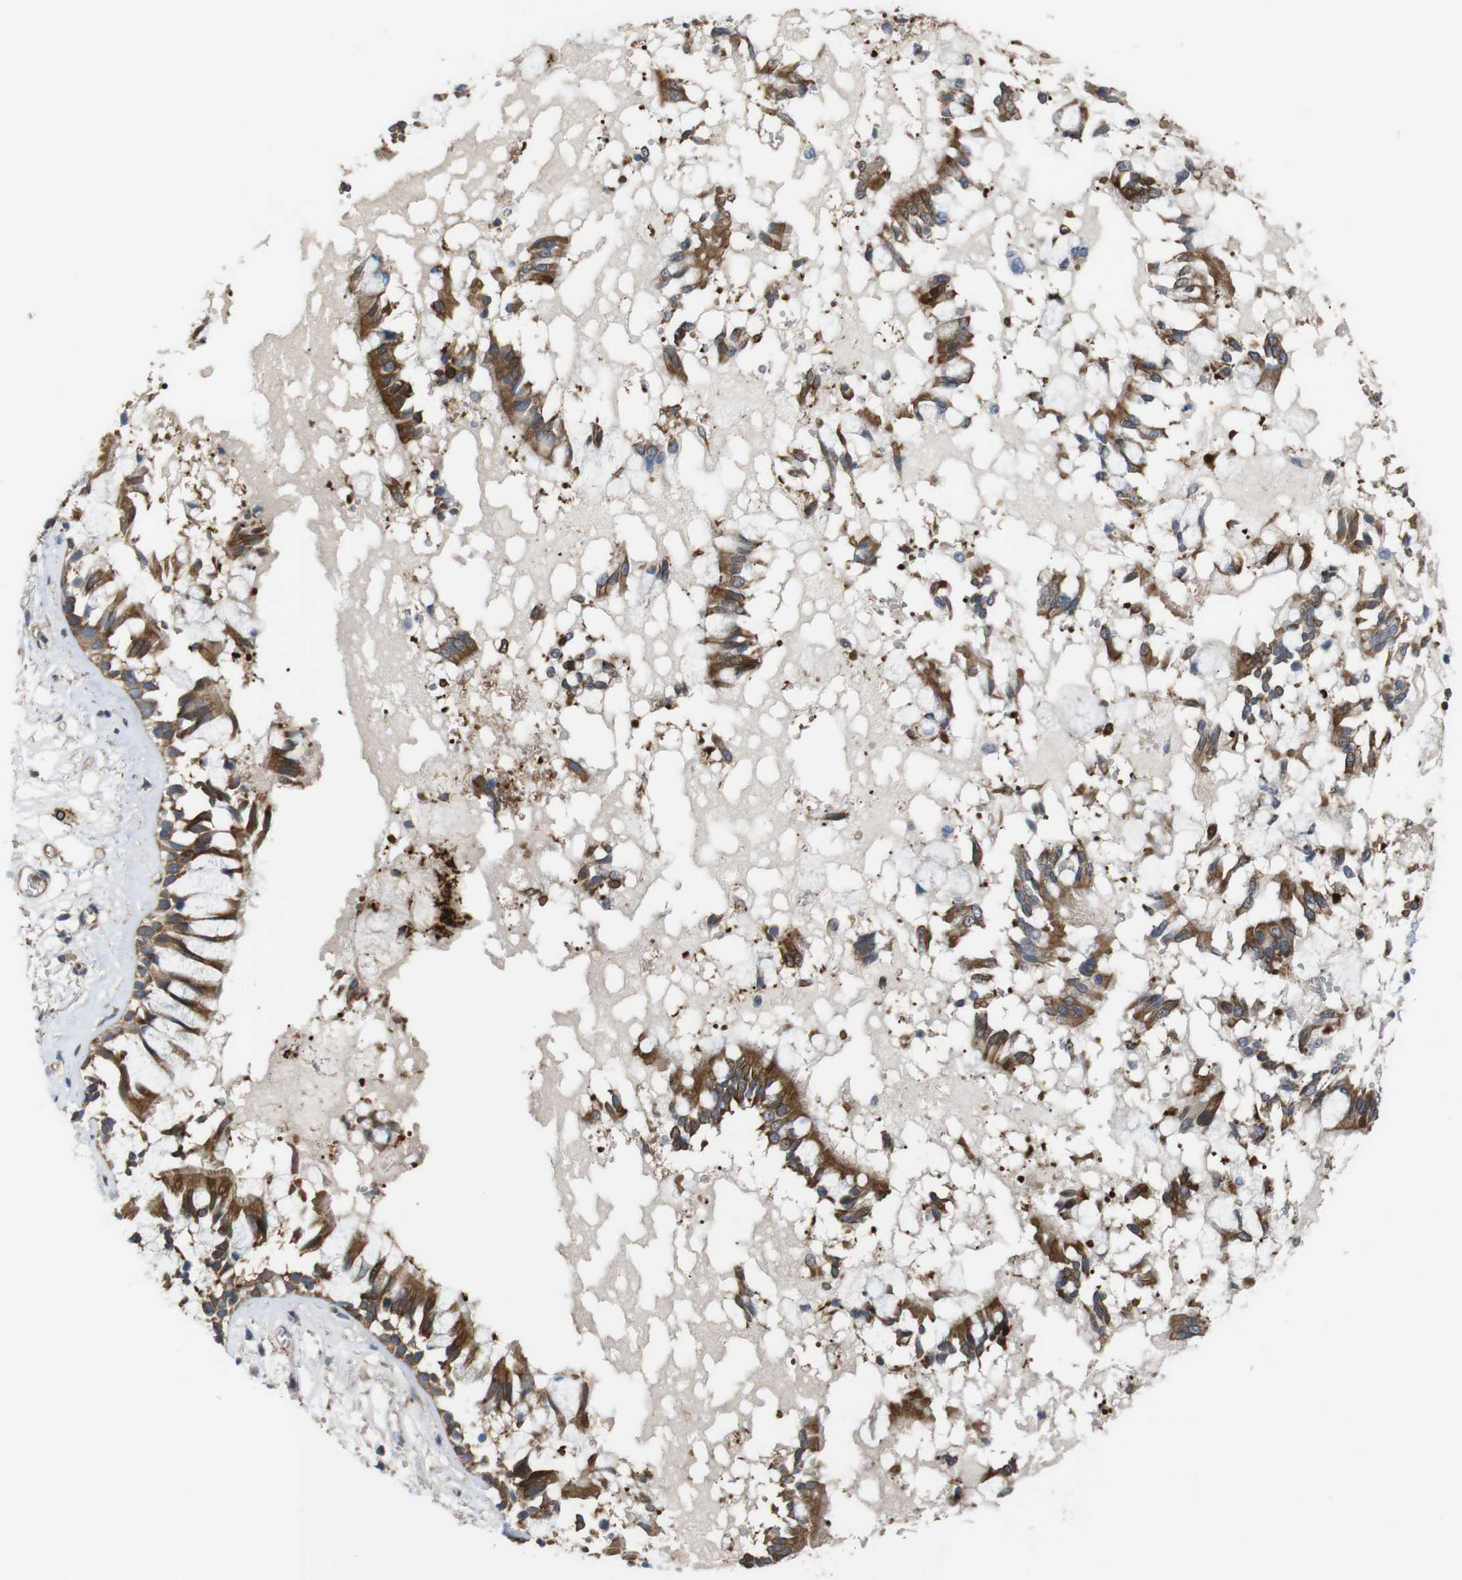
{"staining": {"intensity": "strong", "quantity": ">75%", "location": "cytoplasmic/membranous"}, "tissue": "bronchus", "cell_type": "Respiratory epithelial cells", "image_type": "normal", "snomed": [{"axis": "morphology", "description": "Normal tissue, NOS"}, {"axis": "morphology", "description": "Inflammation, NOS"}, {"axis": "topography", "description": "Cartilage tissue"}, {"axis": "topography", "description": "Lung"}], "caption": "Normal bronchus demonstrates strong cytoplasmic/membranous positivity in approximately >75% of respiratory epithelial cells, visualized by immunohistochemistry. The protein is shown in brown color, while the nuclei are stained blue.", "gene": "PCOLCE2", "patient": {"sex": "male", "age": 71}}